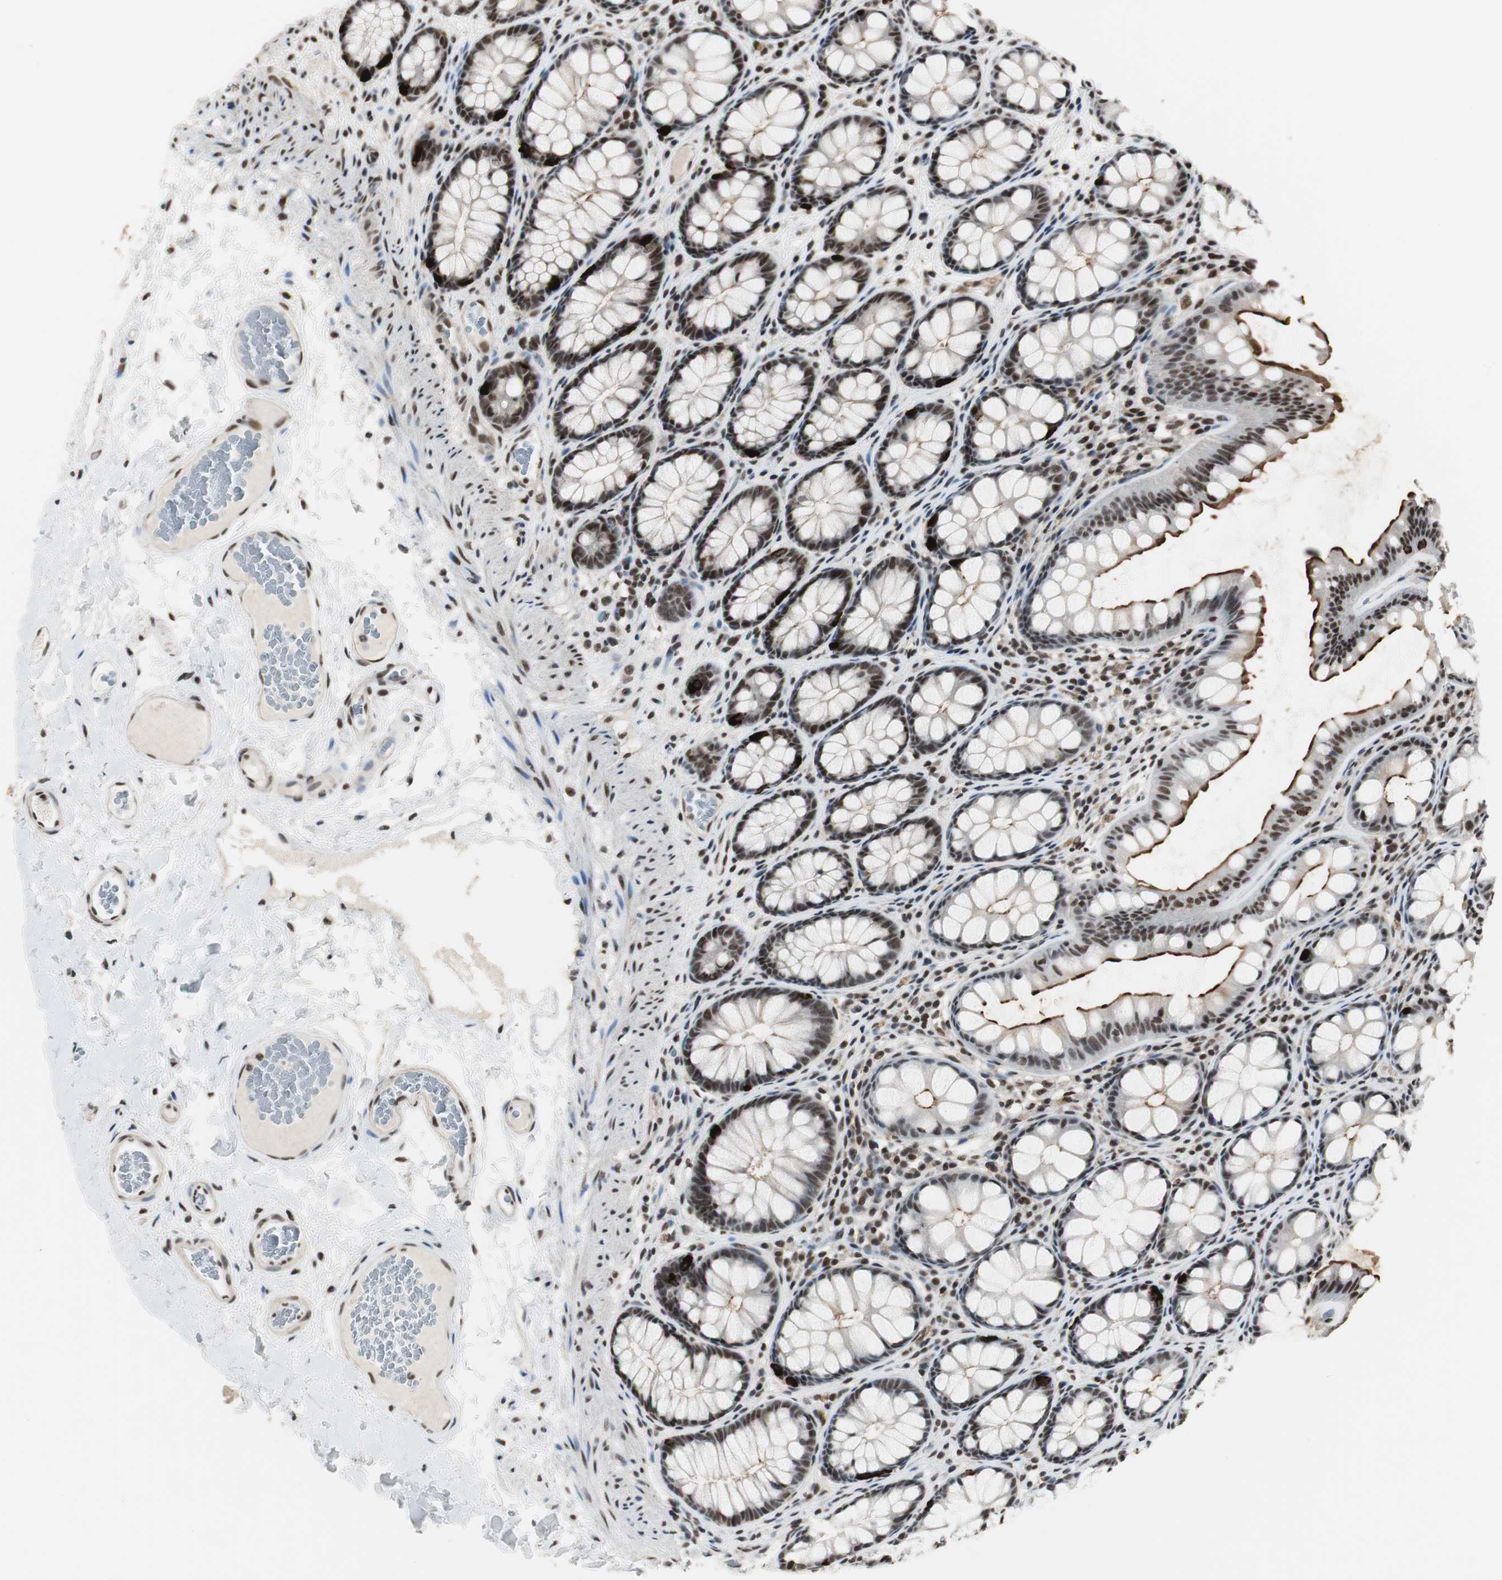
{"staining": {"intensity": "strong", "quantity": ">75%", "location": "nuclear"}, "tissue": "colon", "cell_type": "Endothelial cells", "image_type": "normal", "snomed": [{"axis": "morphology", "description": "Normal tissue, NOS"}, {"axis": "topography", "description": "Colon"}], "caption": "Colon stained with DAB (3,3'-diaminobenzidine) IHC demonstrates high levels of strong nuclear positivity in approximately >75% of endothelial cells.", "gene": "MKX", "patient": {"sex": "female", "age": 55}}